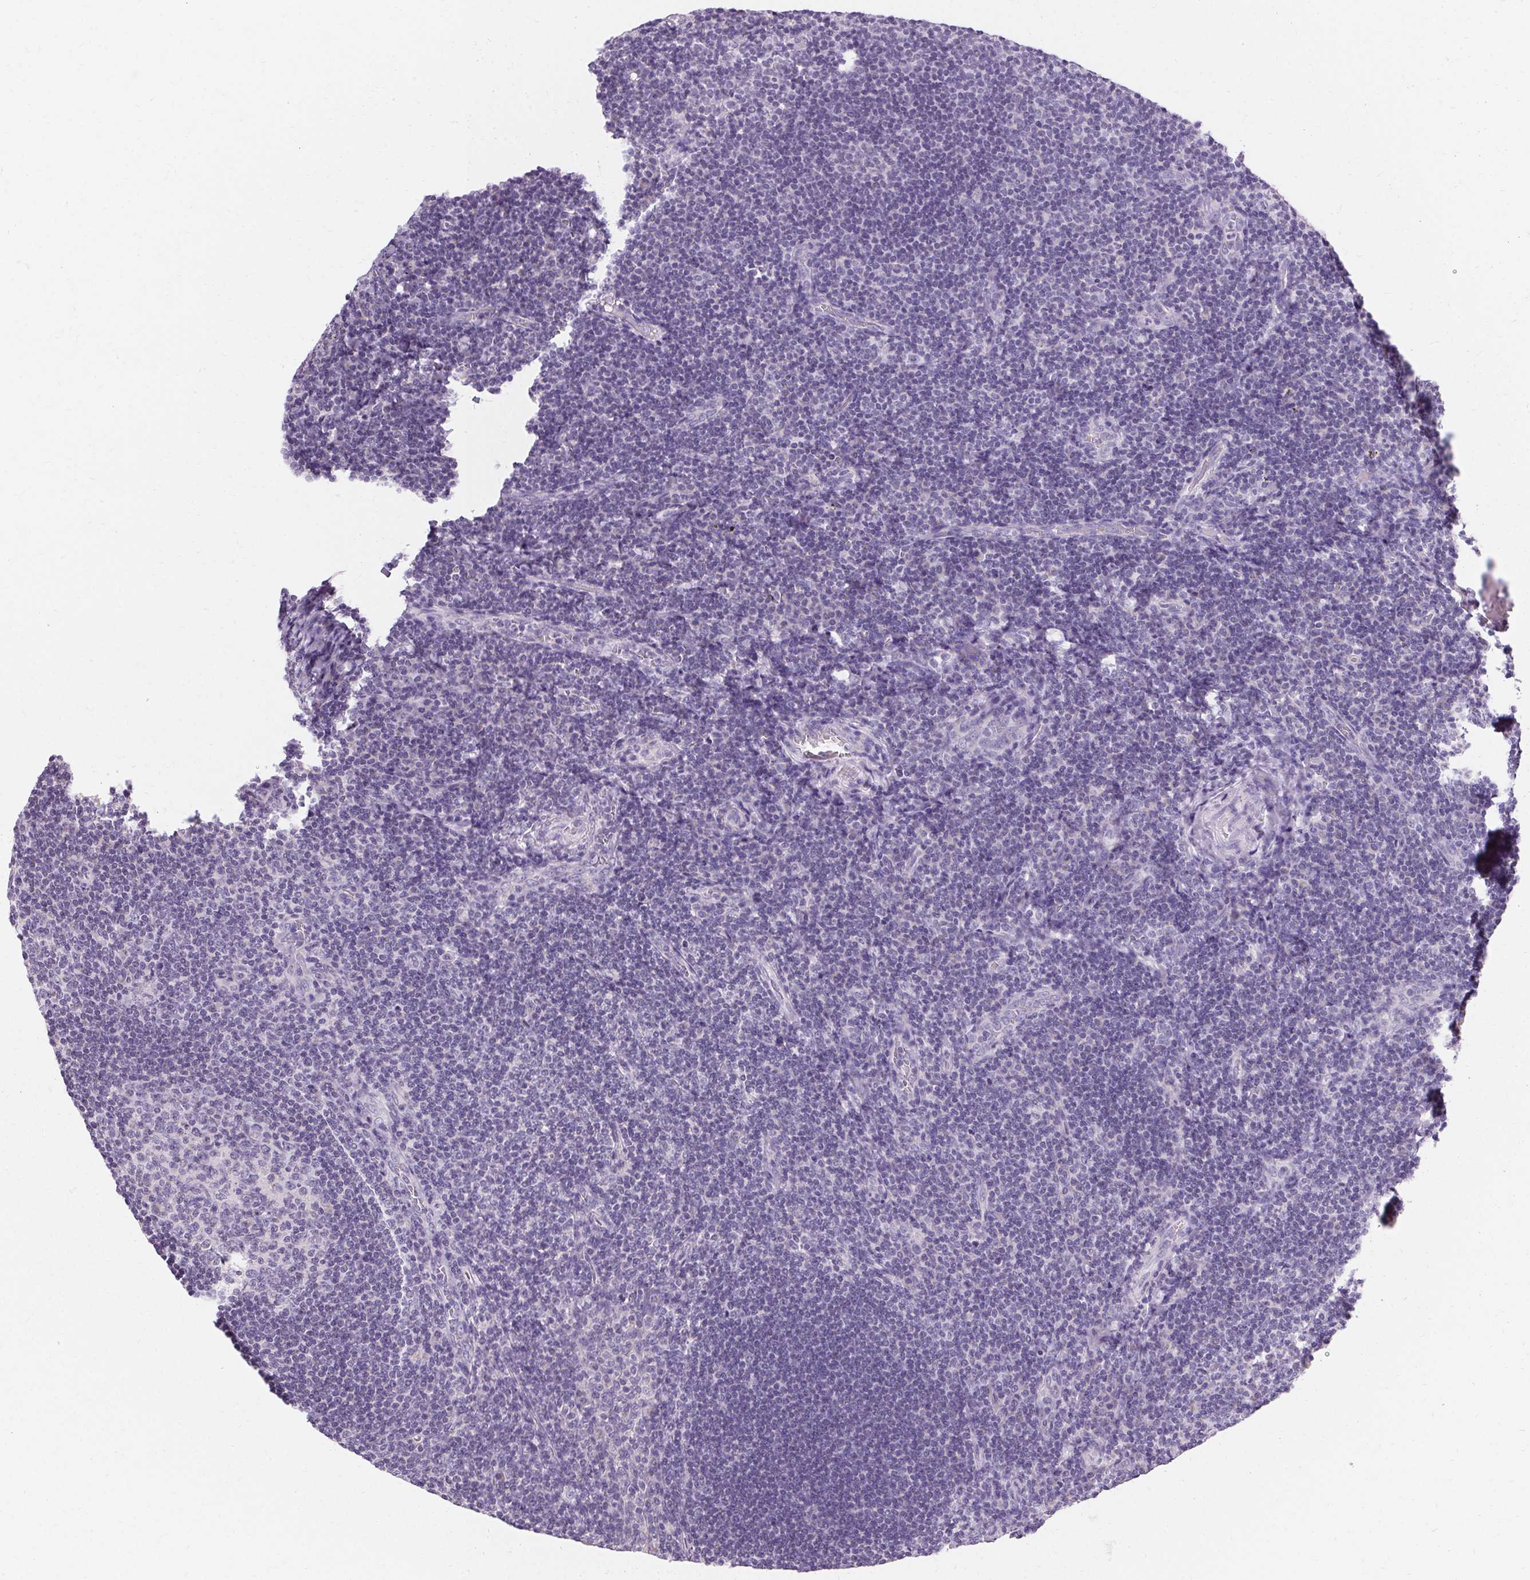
{"staining": {"intensity": "negative", "quantity": "none", "location": "none"}, "tissue": "tonsil", "cell_type": "Germinal center cells", "image_type": "normal", "snomed": [{"axis": "morphology", "description": "Normal tissue, NOS"}, {"axis": "topography", "description": "Tonsil"}], "caption": "Immunohistochemical staining of normal human tonsil demonstrates no significant expression in germinal center cells.", "gene": "ASGR2", "patient": {"sex": "male", "age": 17}}